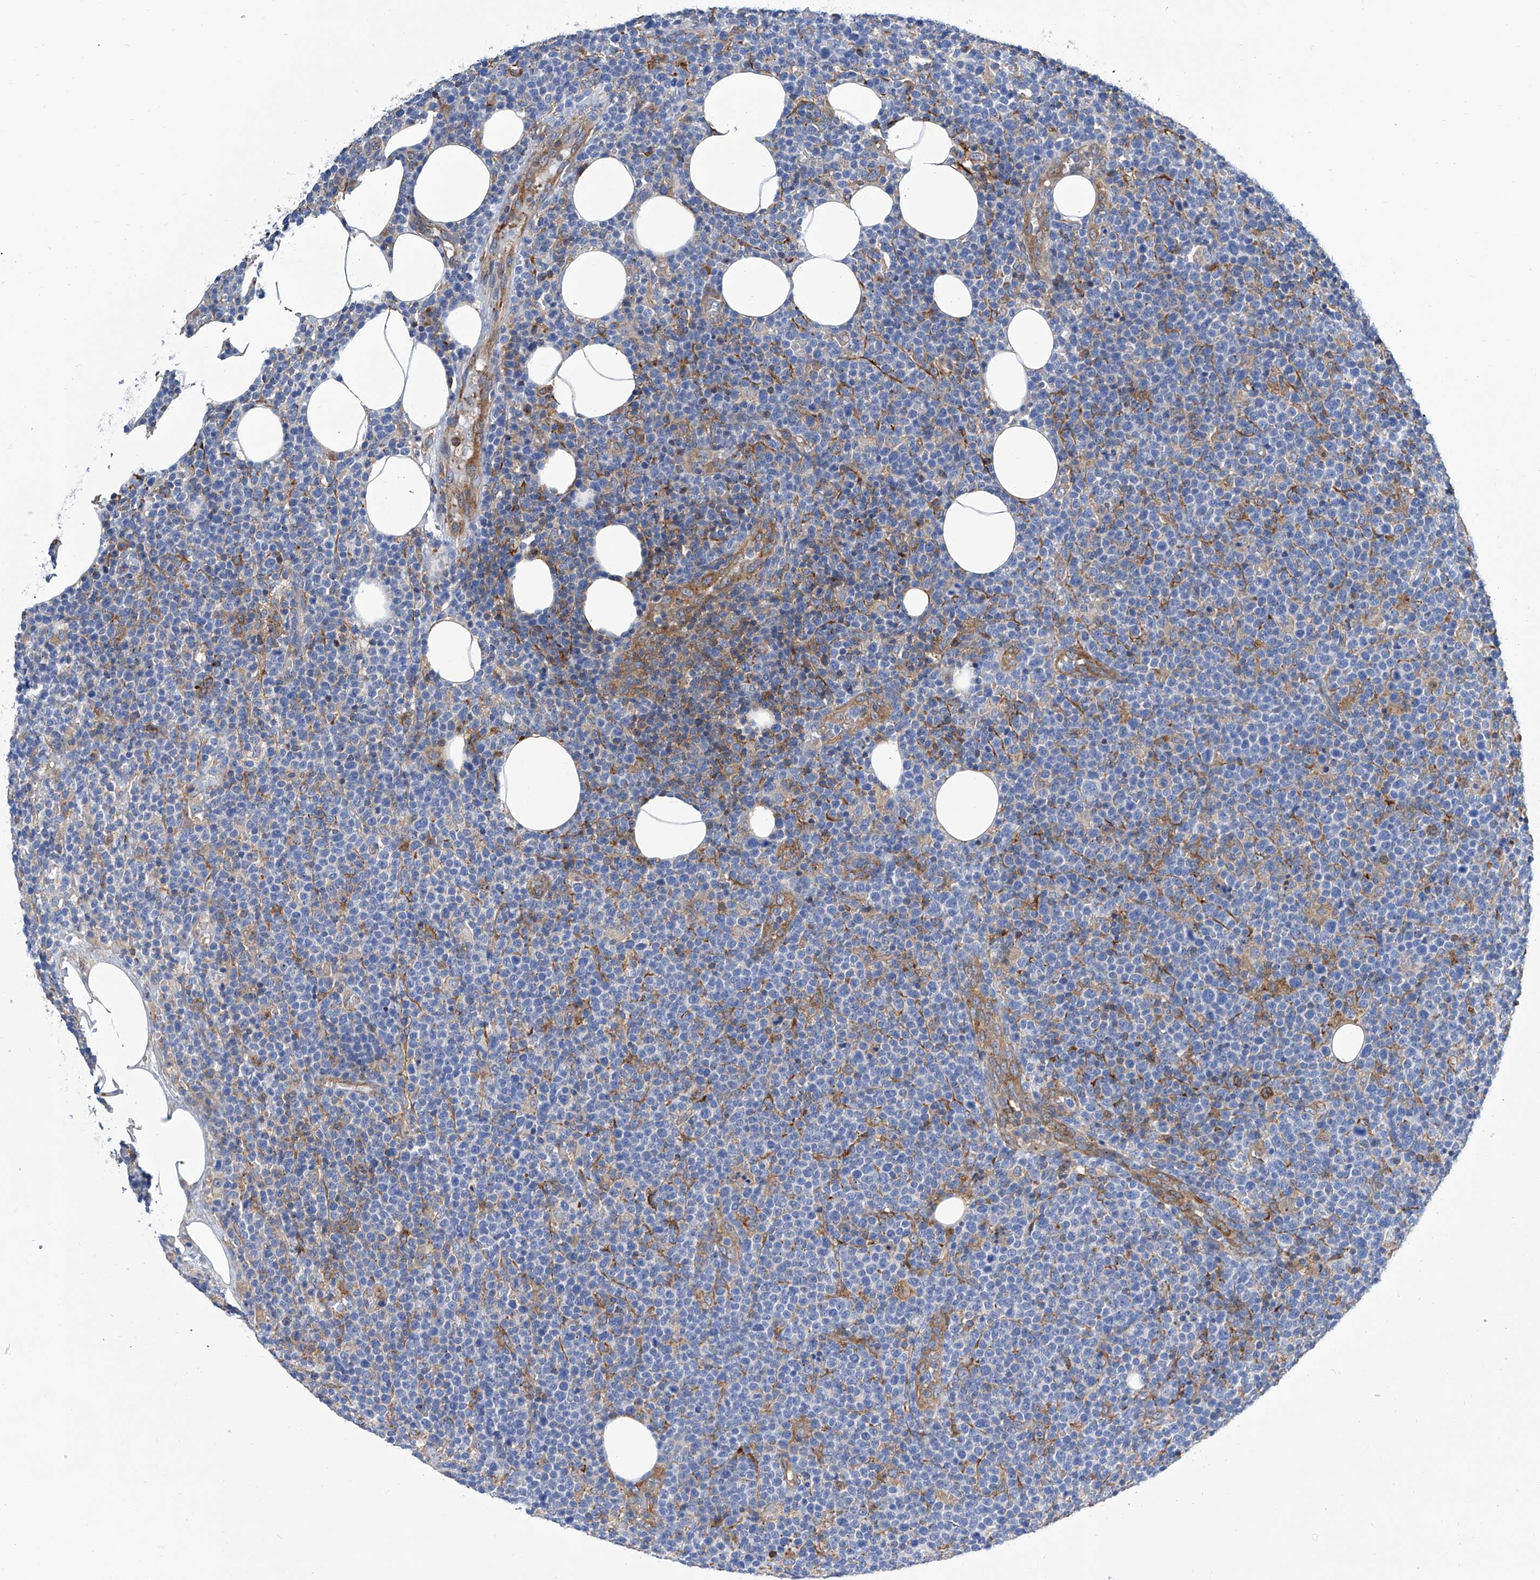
{"staining": {"intensity": "weak", "quantity": "<25%", "location": "cytoplasmic/membranous"}, "tissue": "lymphoma", "cell_type": "Tumor cells", "image_type": "cancer", "snomed": [{"axis": "morphology", "description": "Malignant lymphoma, non-Hodgkin's type, High grade"}, {"axis": "topography", "description": "Lymph node"}], "caption": "Tumor cells are negative for protein expression in human malignant lymphoma, non-Hodgkin's type (high-grade). (DAB (3,3'-diaminobenzidine) immunohistochemistry, high magnification).", "gene": "GPT", "patient": {"sex": "male", "age": 61}}